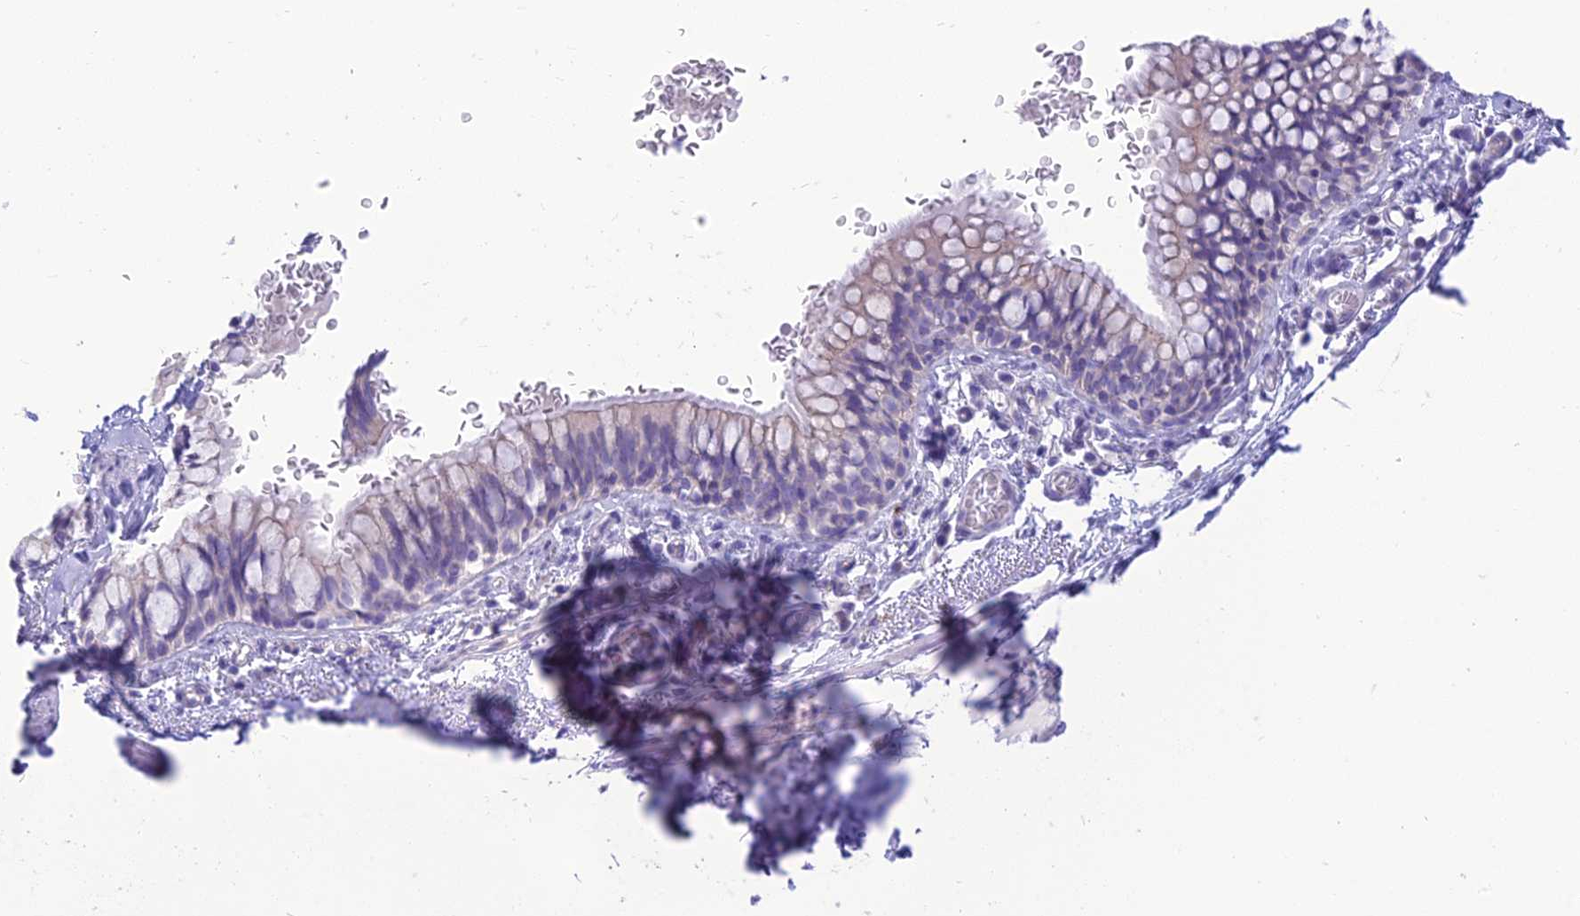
{"staining": {"intensity": "negative", "quantity": "none", "location": "none"}, "tissue": "bronchus", "cell_type": "Respiratory epithelial cells", "image_type": "normal", "snomed": [{"axis": "morphology", "description": "Normal tissue, NOS"}, {"axis": "topography", "description": "Cartilage tissue"}, {"axis": "topography", "description": "Bronchus"}], "caption": "Respiratory epithelial cells show no significant protein staining in unremarkable bronchus. The staining was performed using DAB to visualize the protein expression in brown, while the nuclei were stained in blue with hematoxylin (Magnification: 20x).", "gene": "DHDH", "patient": {"sex": "female", "age": 36}}